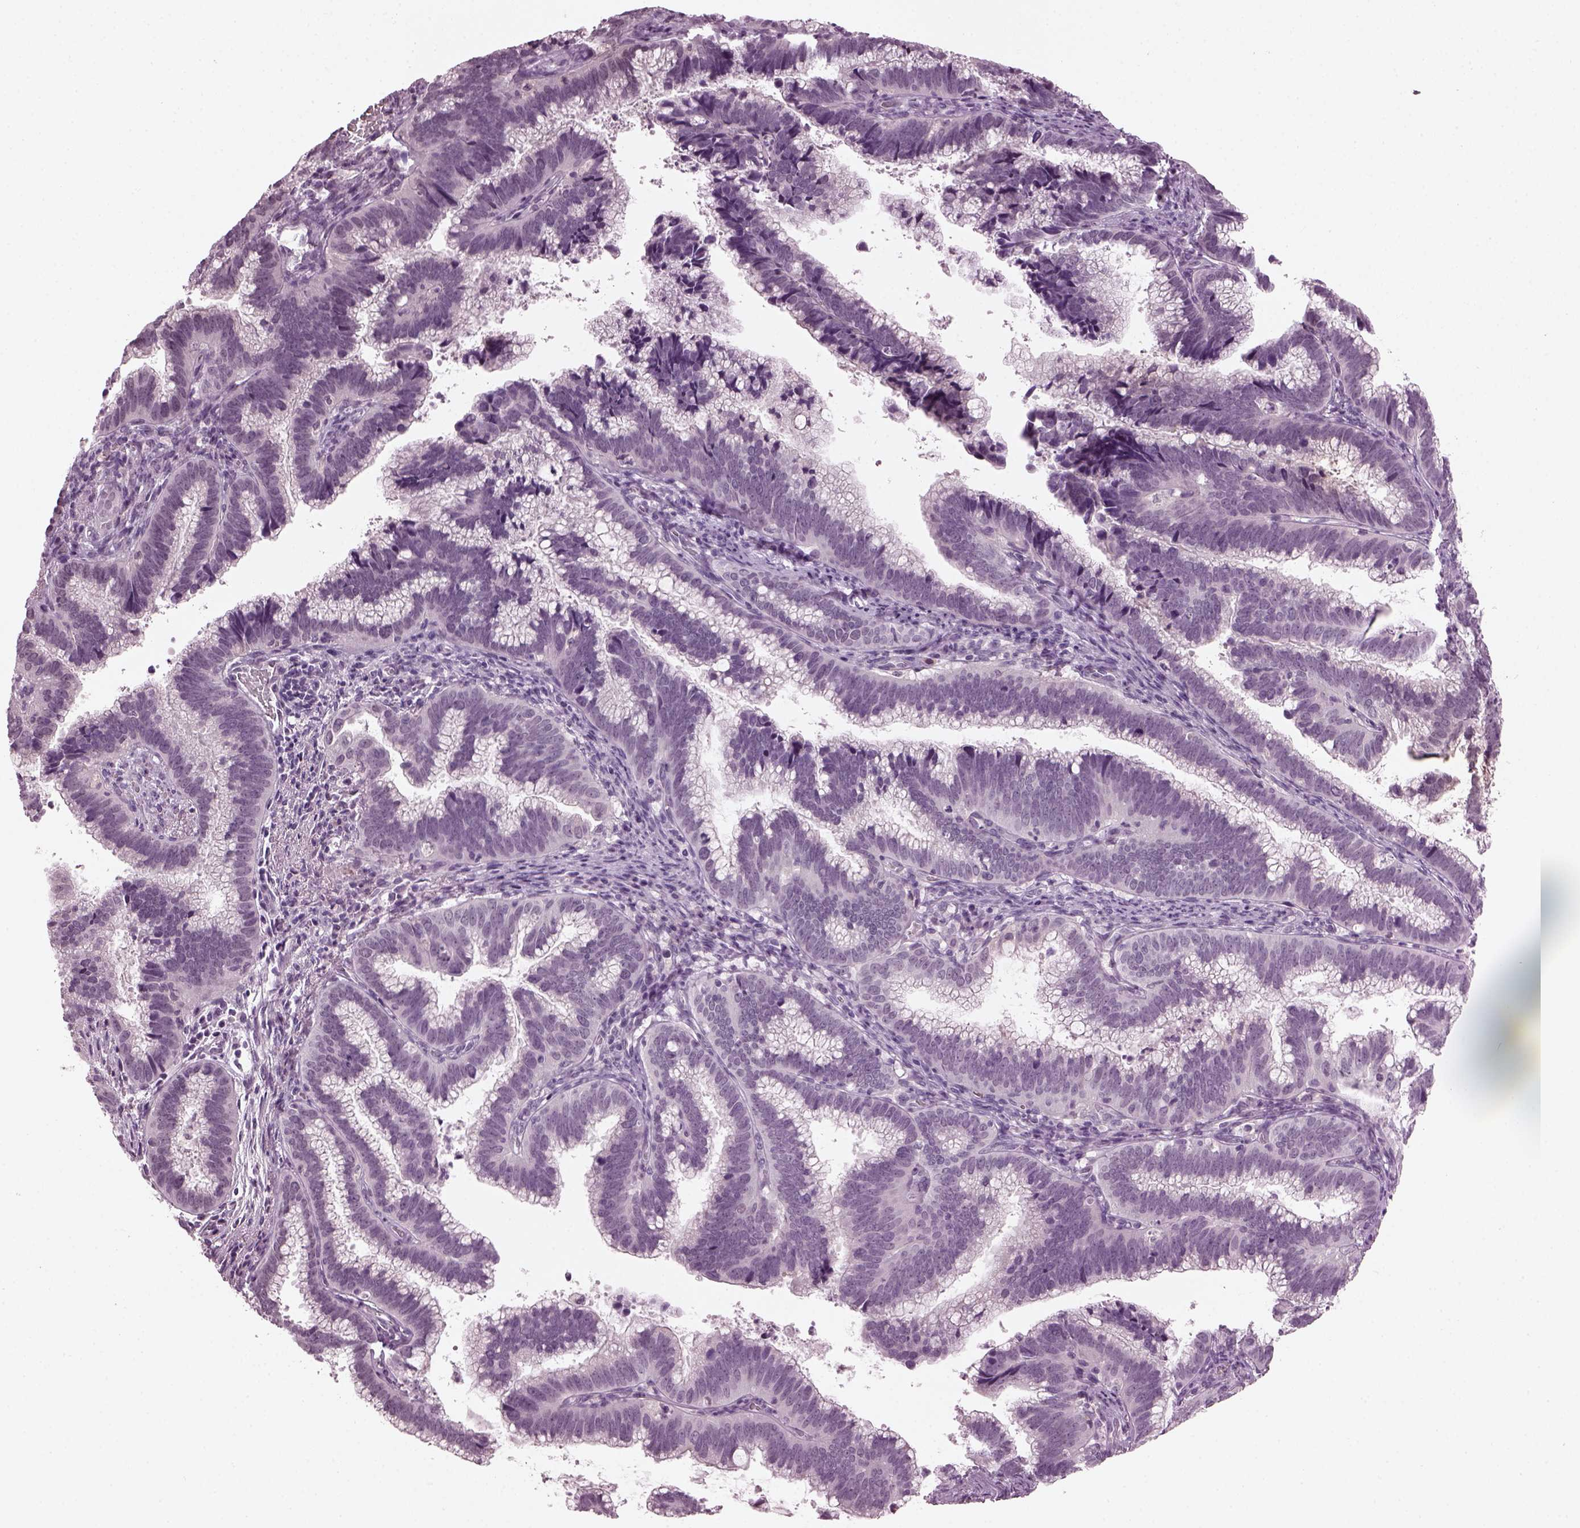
{"staining": {"intensity": "negative", "quantity": "none", "location": "none"}, "tissue": "cervical cancer", "cell_type": "Tumor cells", "image_type": "cancer", "snomed": [{"axis": "morphology", "description": "Adenocarcinoma, NOS"}, {"axis": "topography", "description": "Cervix"}], "caption": "A micrograph of cervical cancer (adenocarcinoma) stained for a protein shows no brown staining in tumor cells. The staining is performed using DAB (3,3'-diaminobenzidine) brown chromogen with nuclei counter-stained in using hematoxylin.", "gene": "SLC6A17", "patient": {"sex": "female", "age": 61}}